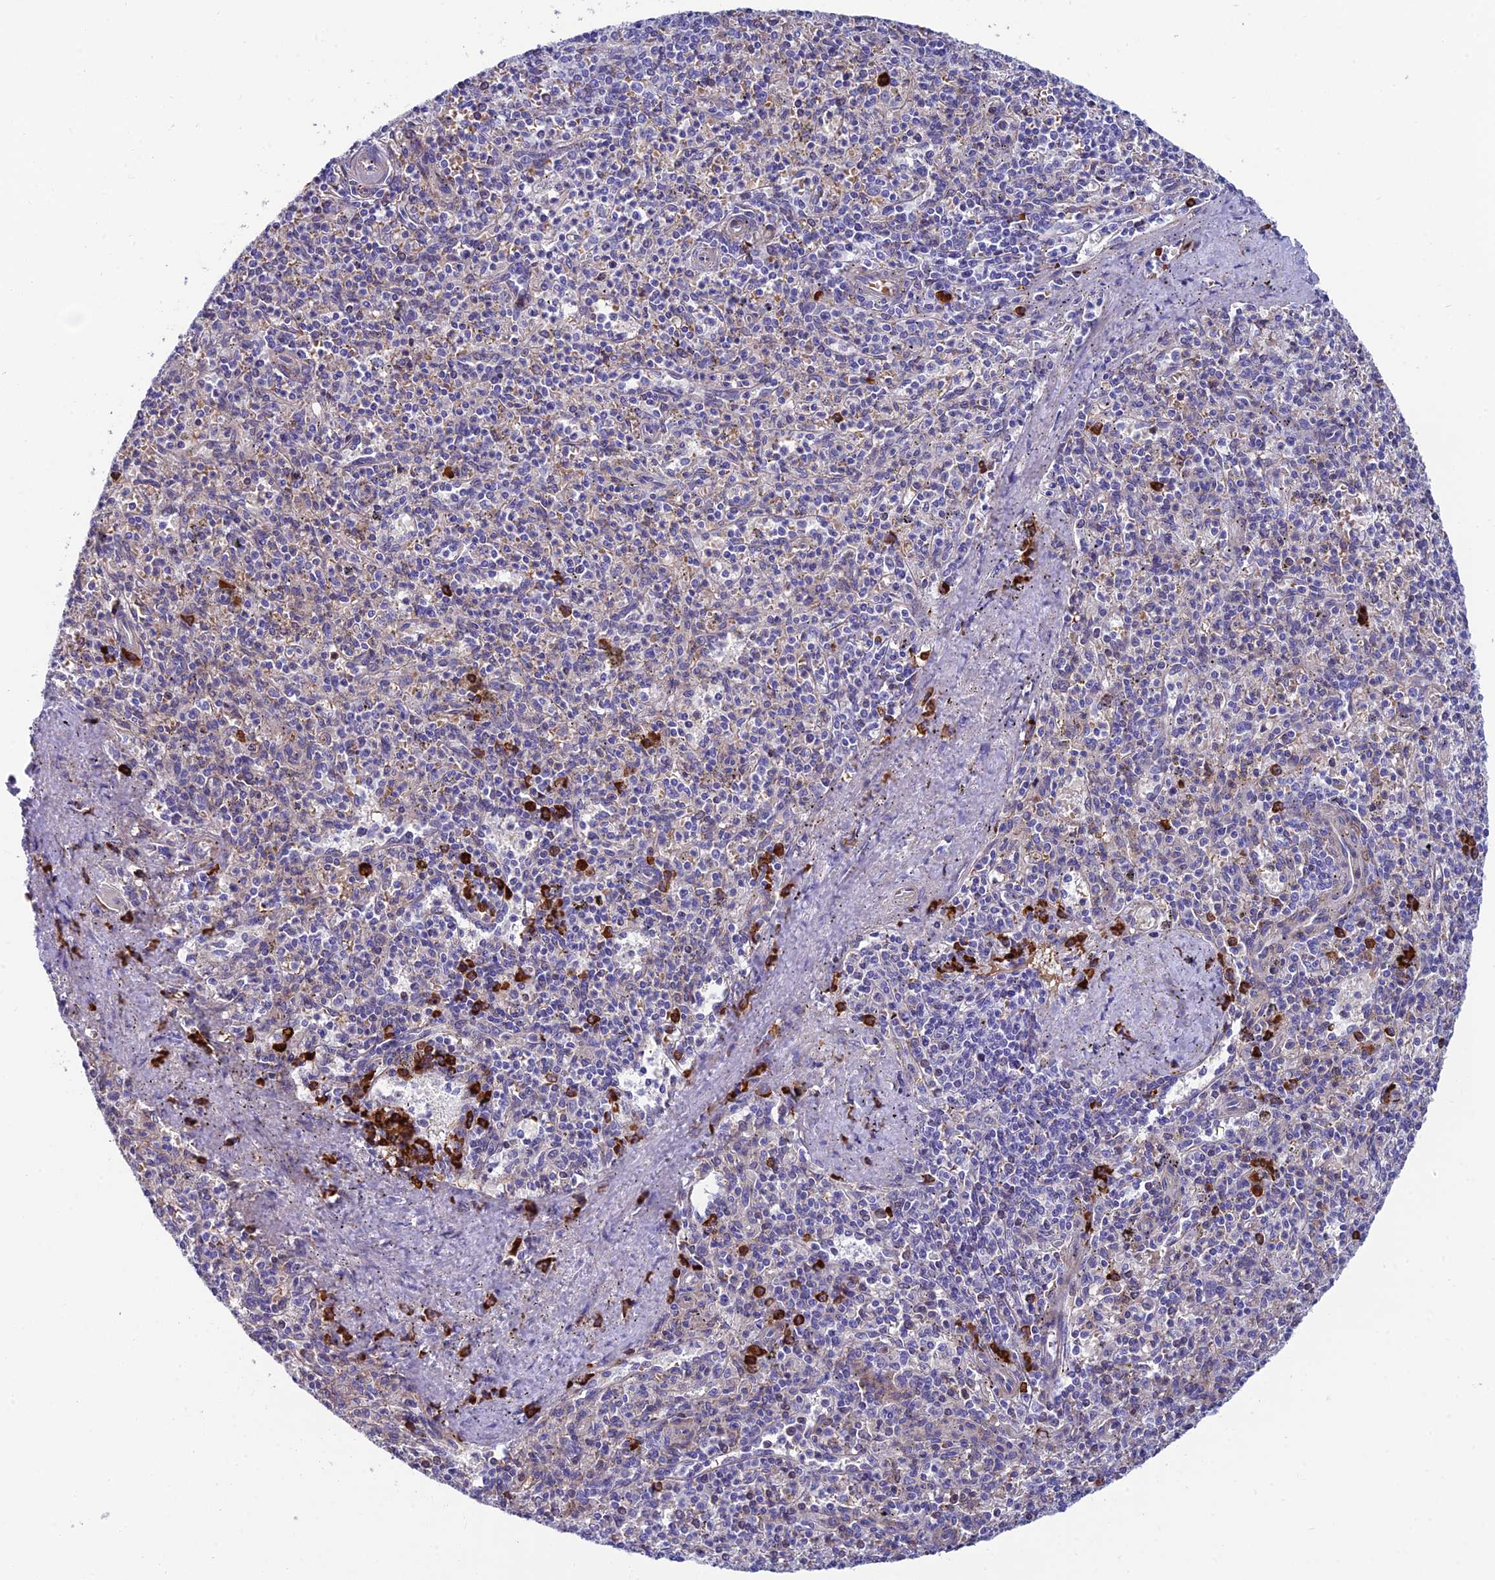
{"staining": {"intensity": "strong", "quantity": "<25%", "location": "cytoplasmic/membranous"}, "tissue": "spleen", "cell_type": "Cells in red pulp", "image_type": "normal", "snomed": [{"axis": "morphology", "description": "Normal tissue, NOS"}, {"axis": "topography", "description": "Spleen"}], "caption": "This image exhibits immunohistochemistry (IHC) staining of benign spleen, with medium strong cytoplasmic/membranous expression in about <25% of cells in red pulp.", "gene": "MACIR", "patient": {"sex": "male", "age": 72}}